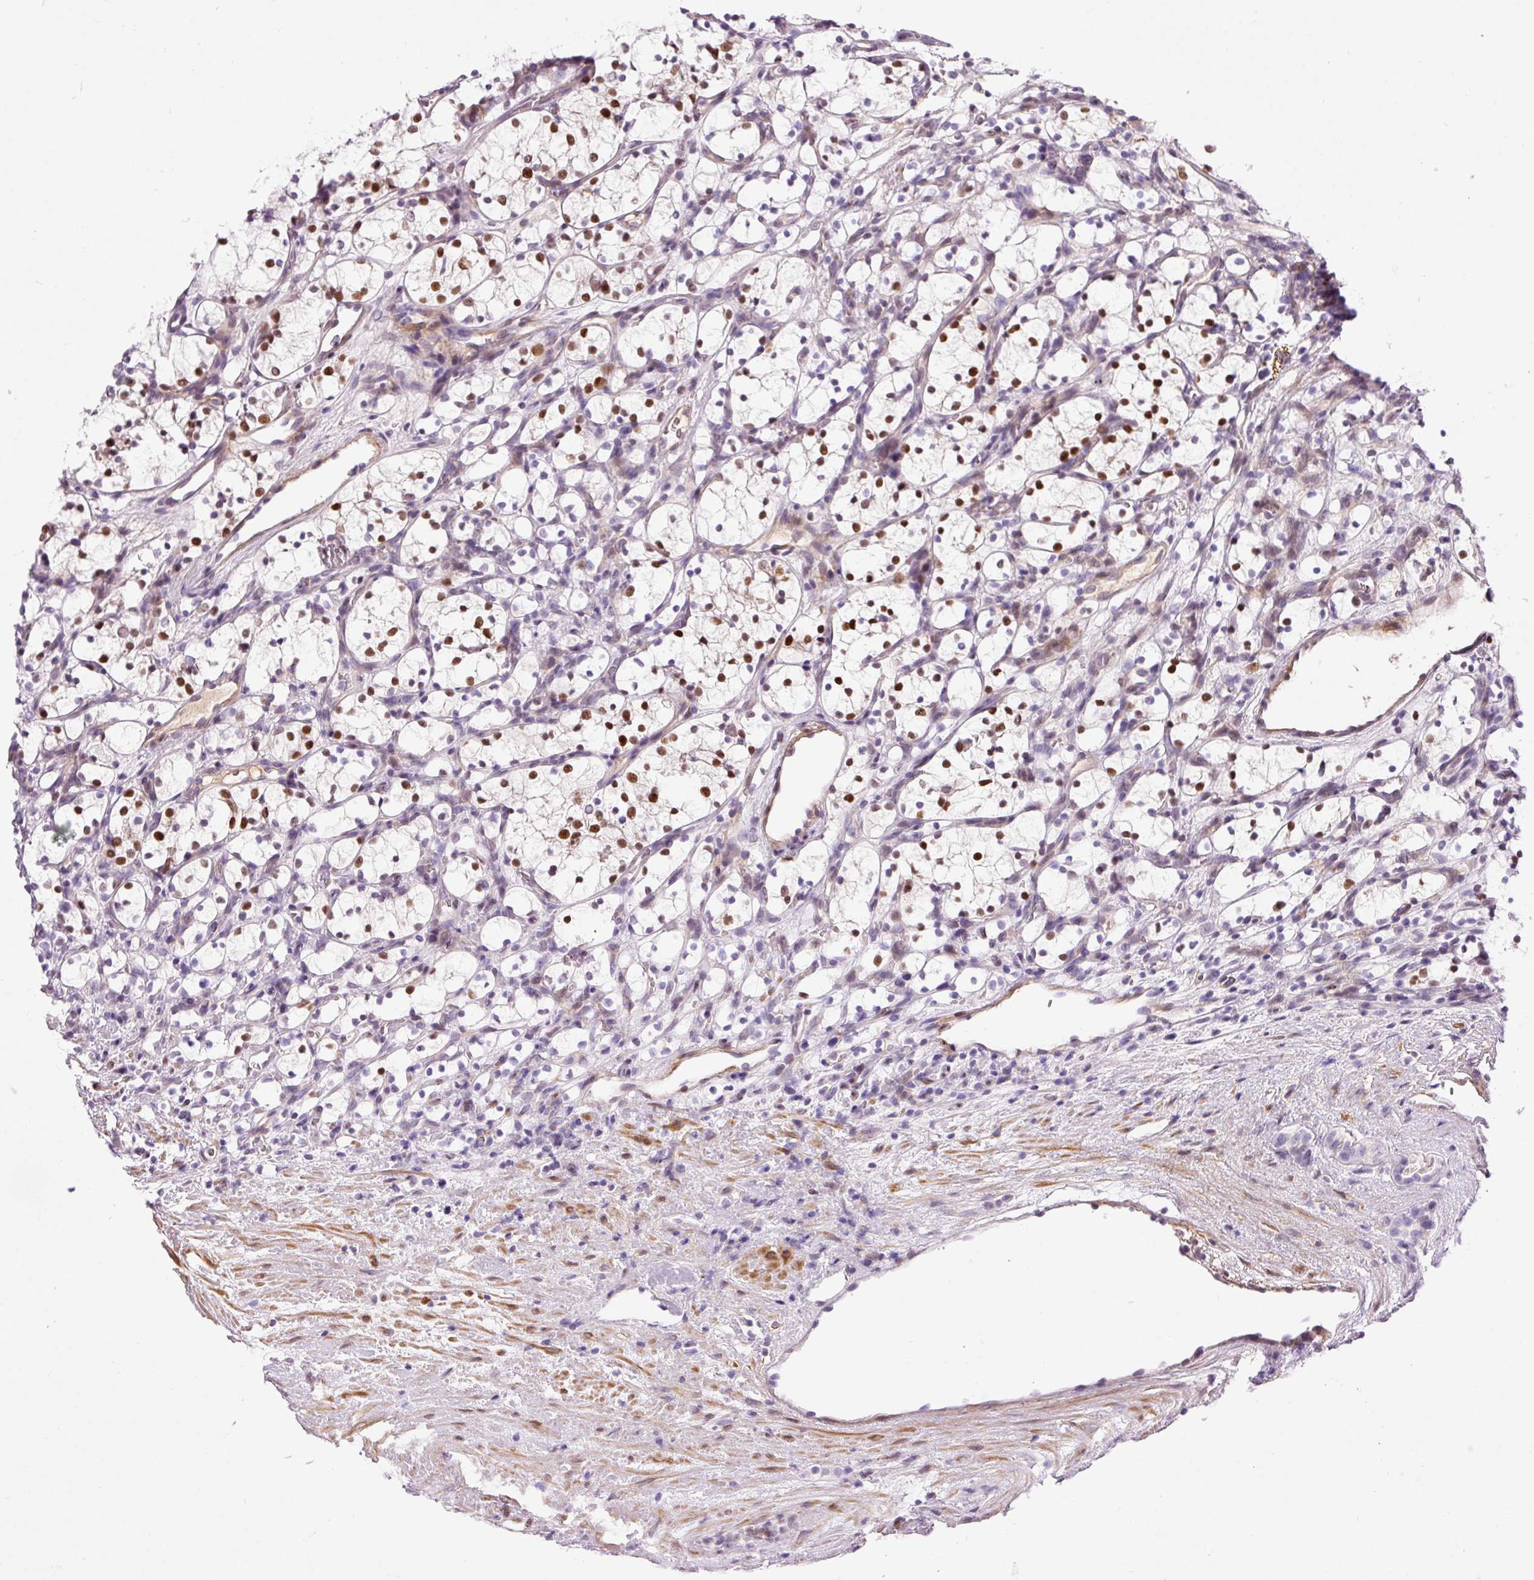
{"staining": {"intensity": "strong", "quantity": "<25%", "location": "nuclear"}, "tissue": "renal cancer", "cell_type": "Tumor cells", "image_type": "cancer", "snomed": [{"axis": "morphology", "description": "Adenocarcinoma, NOS"}, {"axis": "topography", "description": "Kidney"}], "caption": "Human renal cancer stained for a protein (brown) displays strong nuclear positive staining in approximately <25% of tumor cells.", "gene": "HNF1A", "patient": {"sex": "female", "age": 69}}